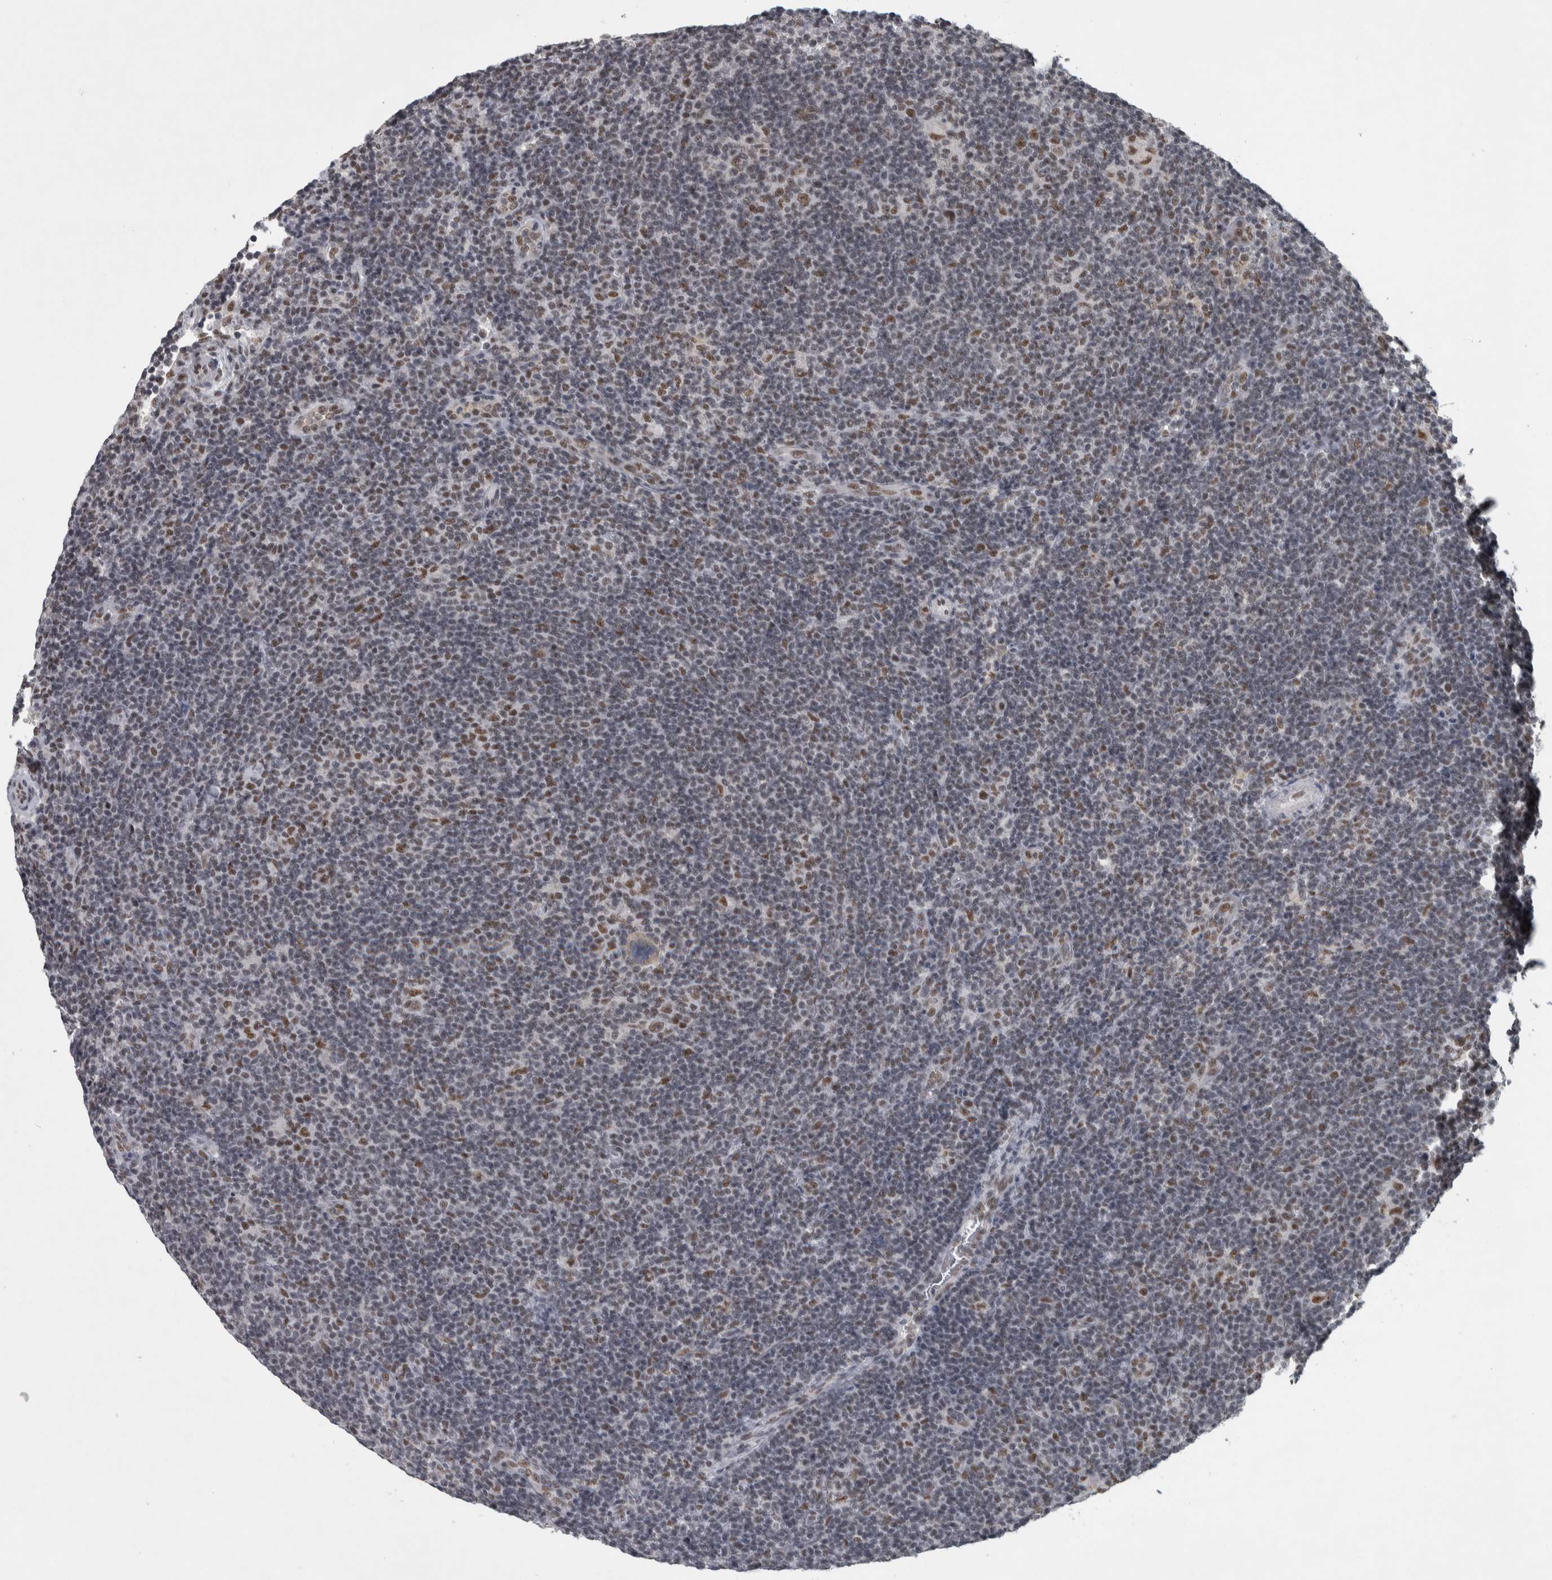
{"staining": {"intensity": "moderate", "quantity": ">75%", "location": "nuclear"}, "tissue": "lymphoma", "cell_type": "Tumor cells", "image_type": "cancer", "snomed": [{"axis": "morphology", "description": "Hodgkin's disease, NOS"}, {"axis": "topography", "description": "Lymph node"}], "caption": "Immunohistochemical staining of lymphoma displays moderate nuclear protein expression in about >75% of tumor cells. The protein of interest is stained brown, and the nuclei are stained in blue (DAB IHC with brightfield microscopy, high magnification).", "gene": "DDX42", "patient": {"sex": "female", "age": 57}}